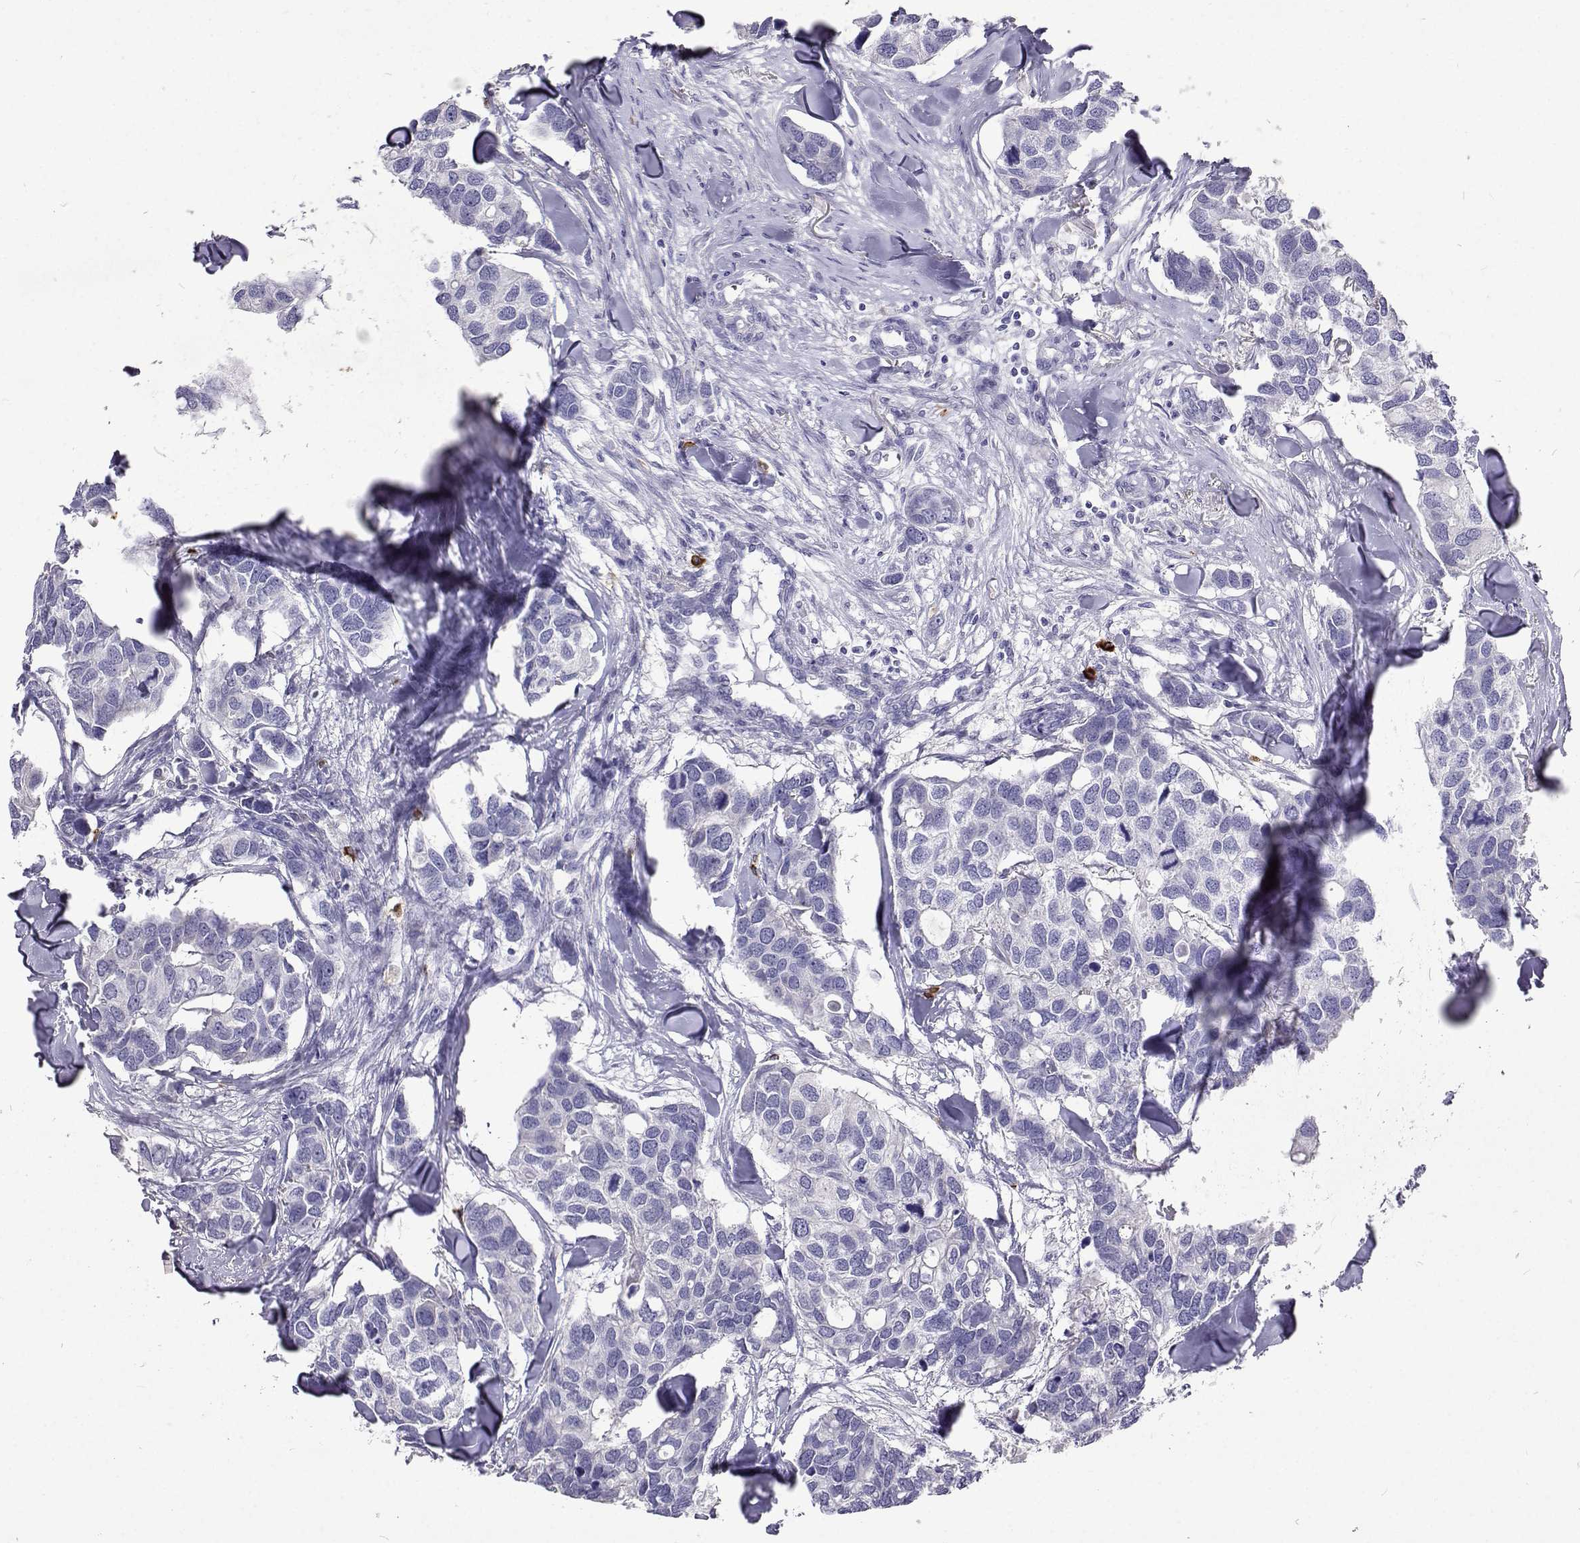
{"staining": {"intensity": "negative", "quantity": "none", "location": "none"}, "tissue": "breast cancer", "cell_type": "Tumor cells", "image_type": "cancer", "snomed": [{"axis": "morphology", "description": "Duct carcinoma"}, {"axis": "topography", "description": "Breast"}], "caption": "High magnification brightfield microscopy of invasive ductal carcinoma (breast) stained with DAB (3,3'-diaminobenzidine) (brown) and counterstained with hematoxylin (blue): tumor cells show no significant staining.", "gene": "CFAP44", "patient": {"sex": "female", "age": 83}}